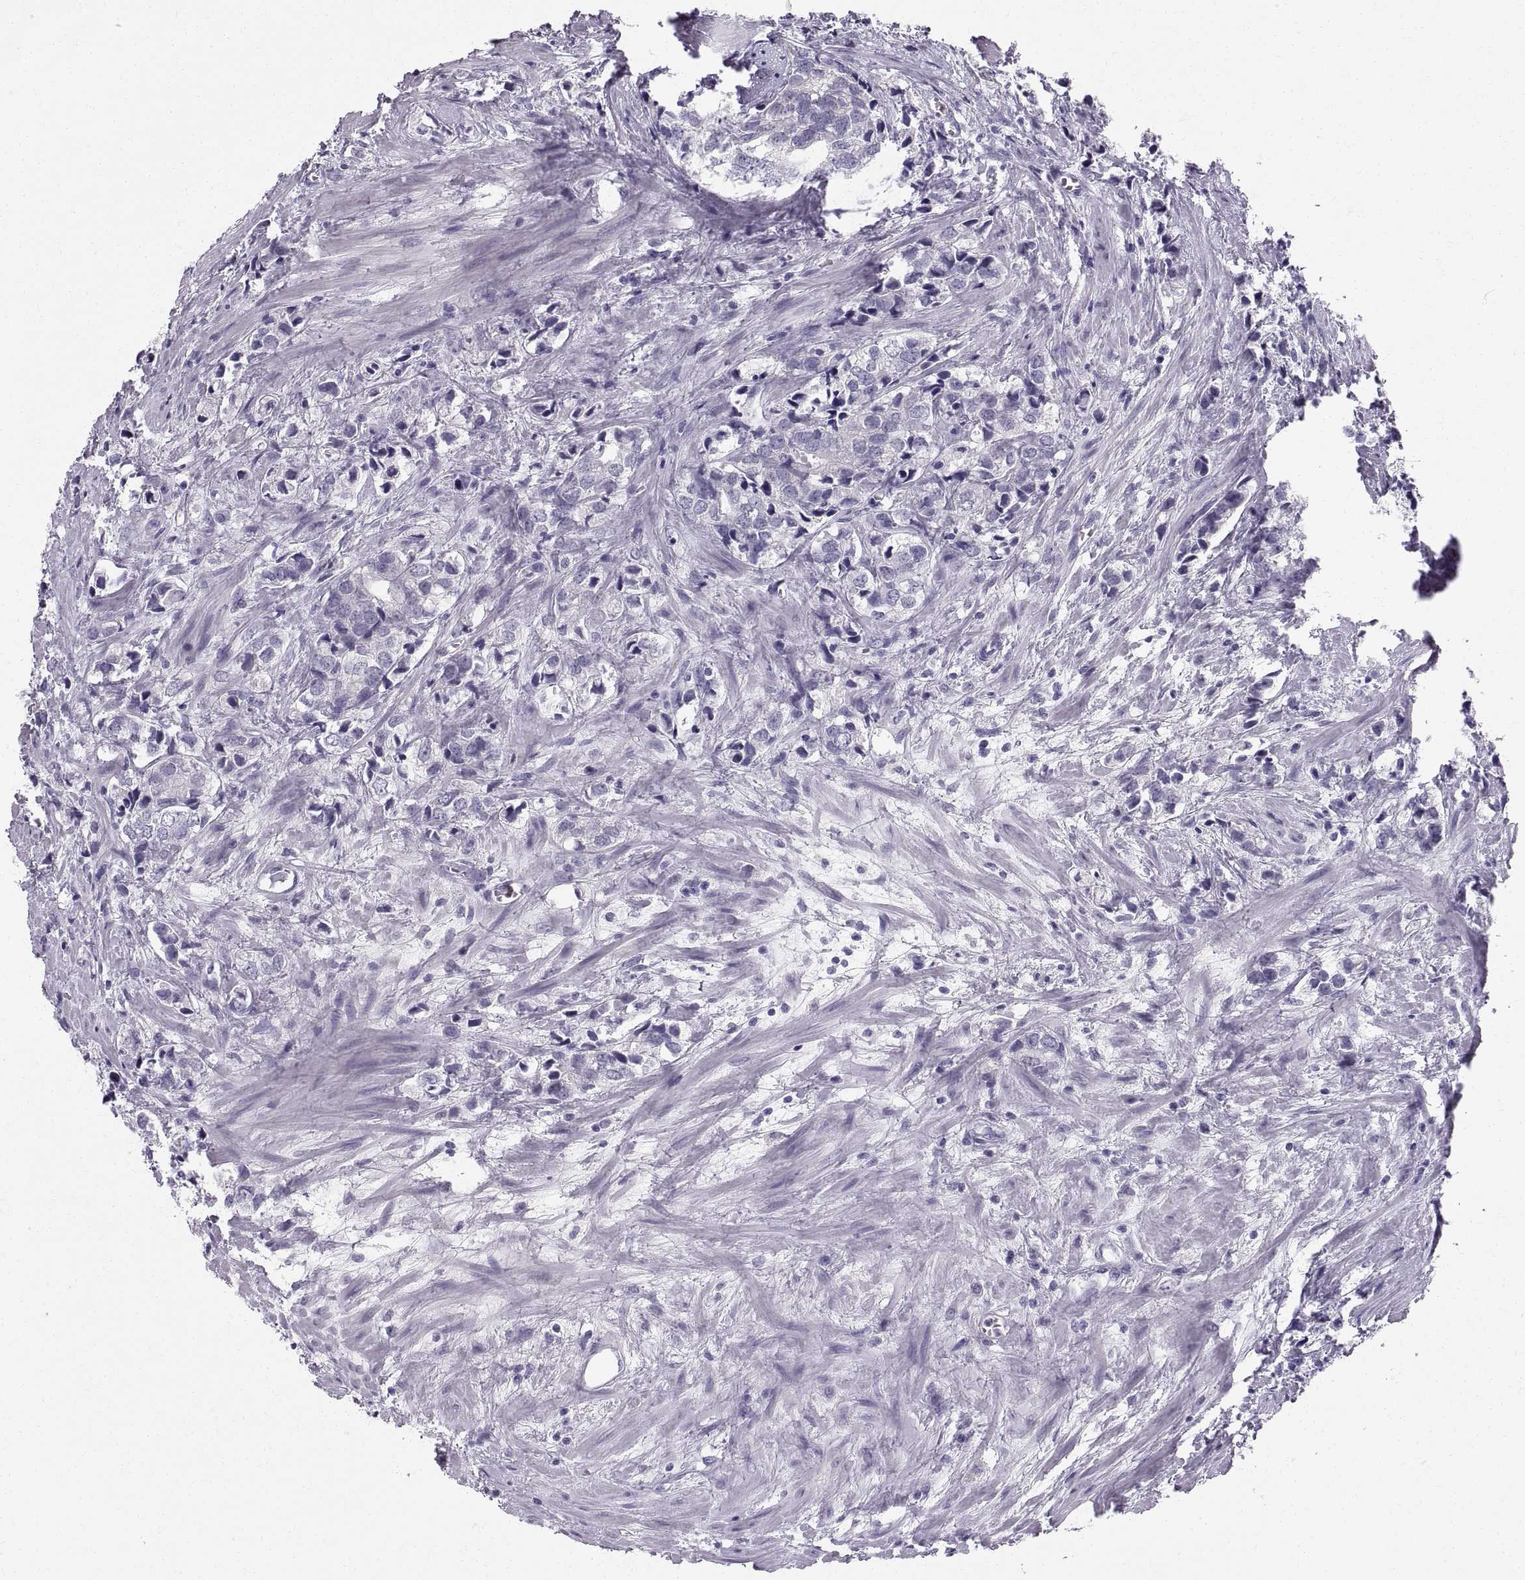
{"staining": {"intensity": "negative", "quantity": "none", "location": "none"}, "tissue": "prostate cancer", "cell_type": "Tumor cells", "image_type": "cancer", "snomed": [{"axis": "morphology", "description": "Adenocarcinoma, NOS"}, {"axis": "topography", "description": "Prostate and seminal vesicle, NOS"}], "caption": "High power microscopy histopathology image of an immunohistochemistry image of adenocarcinoma (prostate), revealing no significant staining in tumor cells.", "gene": "SLC22A6", "patient": {"sex": "male", "age": 63}}